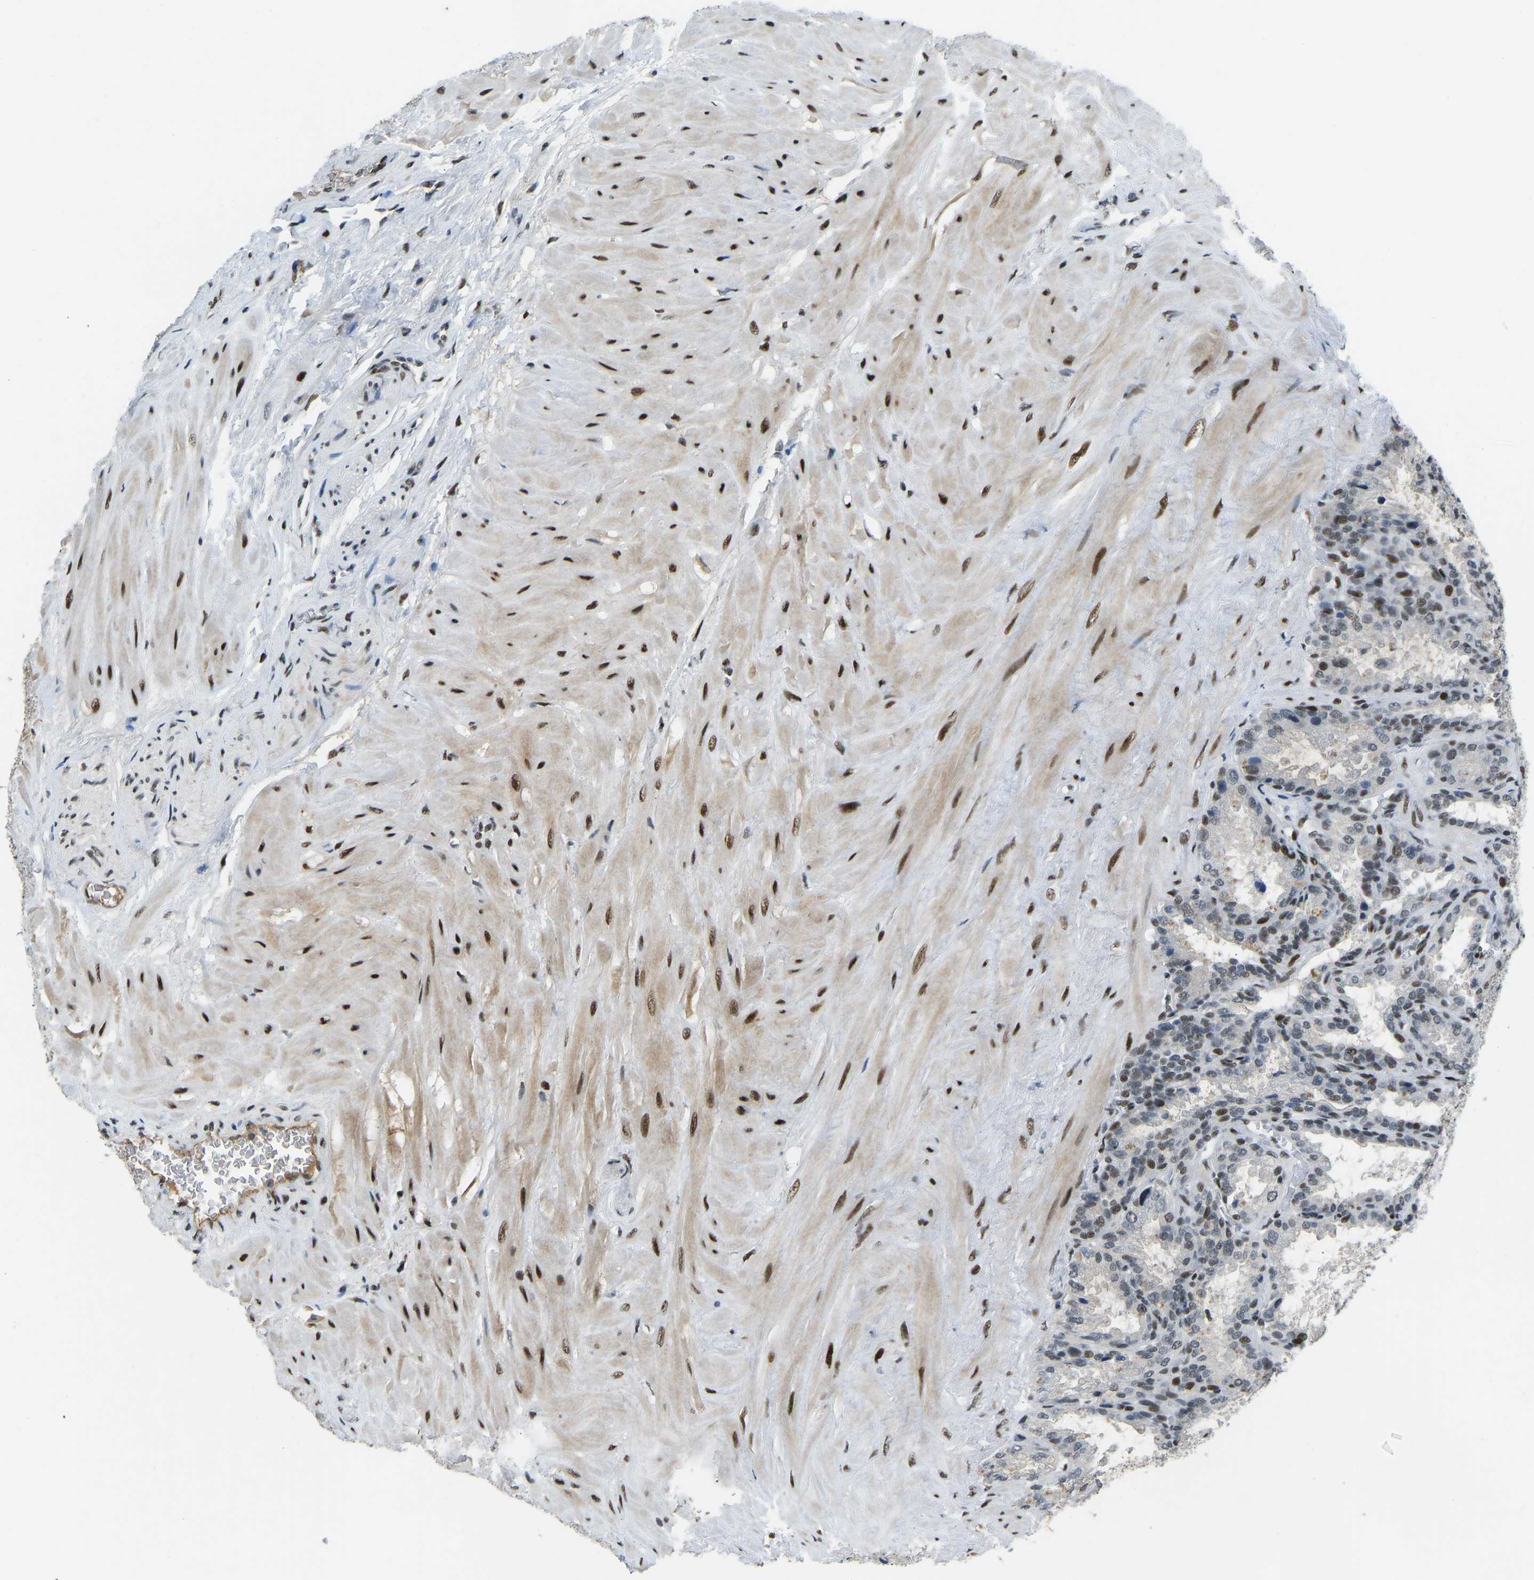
{"staining": {"intensity": "strong", "quantity": "25%-75%", "location": "nuclear"}, "tissue": "seminal vesicle", "cell_type": "Glandular cells", "image_type": "normal", "snomed": [{"axis": "morphology", "description": "Normal tissue, NOS"}, {"axis": "topography", "description": "Seminal veicle"}], "caption": "Strong nuclear expression for a protein is present in about 25%-75% of glandular cells of normal seminal vesicle using IHC.", "gene": "FOXK1", "patient": {"sex": "male", "age": 46}}